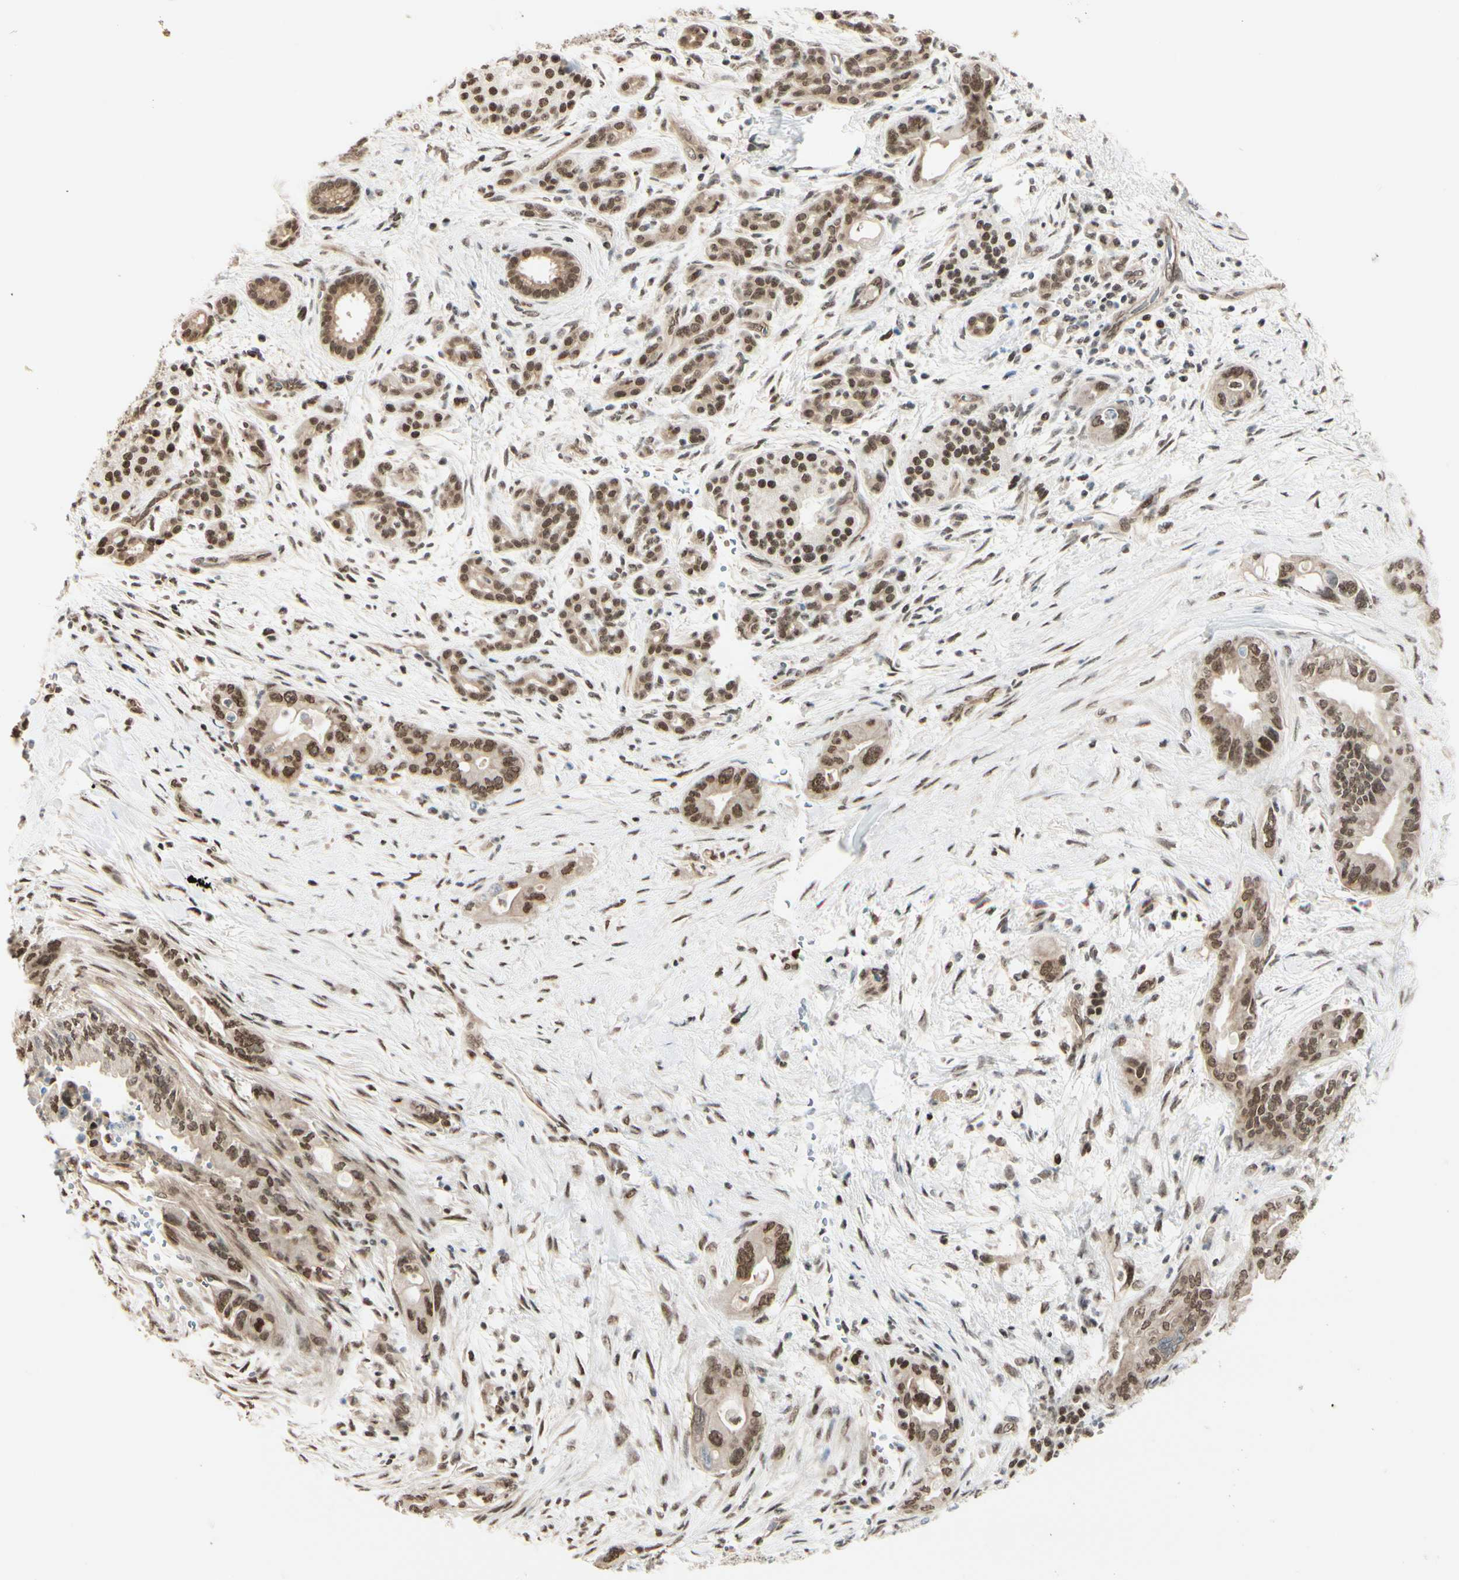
{"staining": {"intensity": "moderate", "quantity": ">75%", "location": "nuclear"}, "tissue": "pancreatic cancer", "cell_type": "Tumor cells", "image_type": "cancer", "snomed": [{"axis": "morphology", "description": "Adenocarcinoma, NOS"}, {"axis": "topography", "description": "Pancreas"}], "caption": "Immunohistochemical staining of human pancreatic cancer (adenocarcinoma) shows medium levels of moderate nuclear protein staining in approximately >75% of tumor cells.", "gene": "SUFU", "patient": {"sex": "male", "age": 70}}